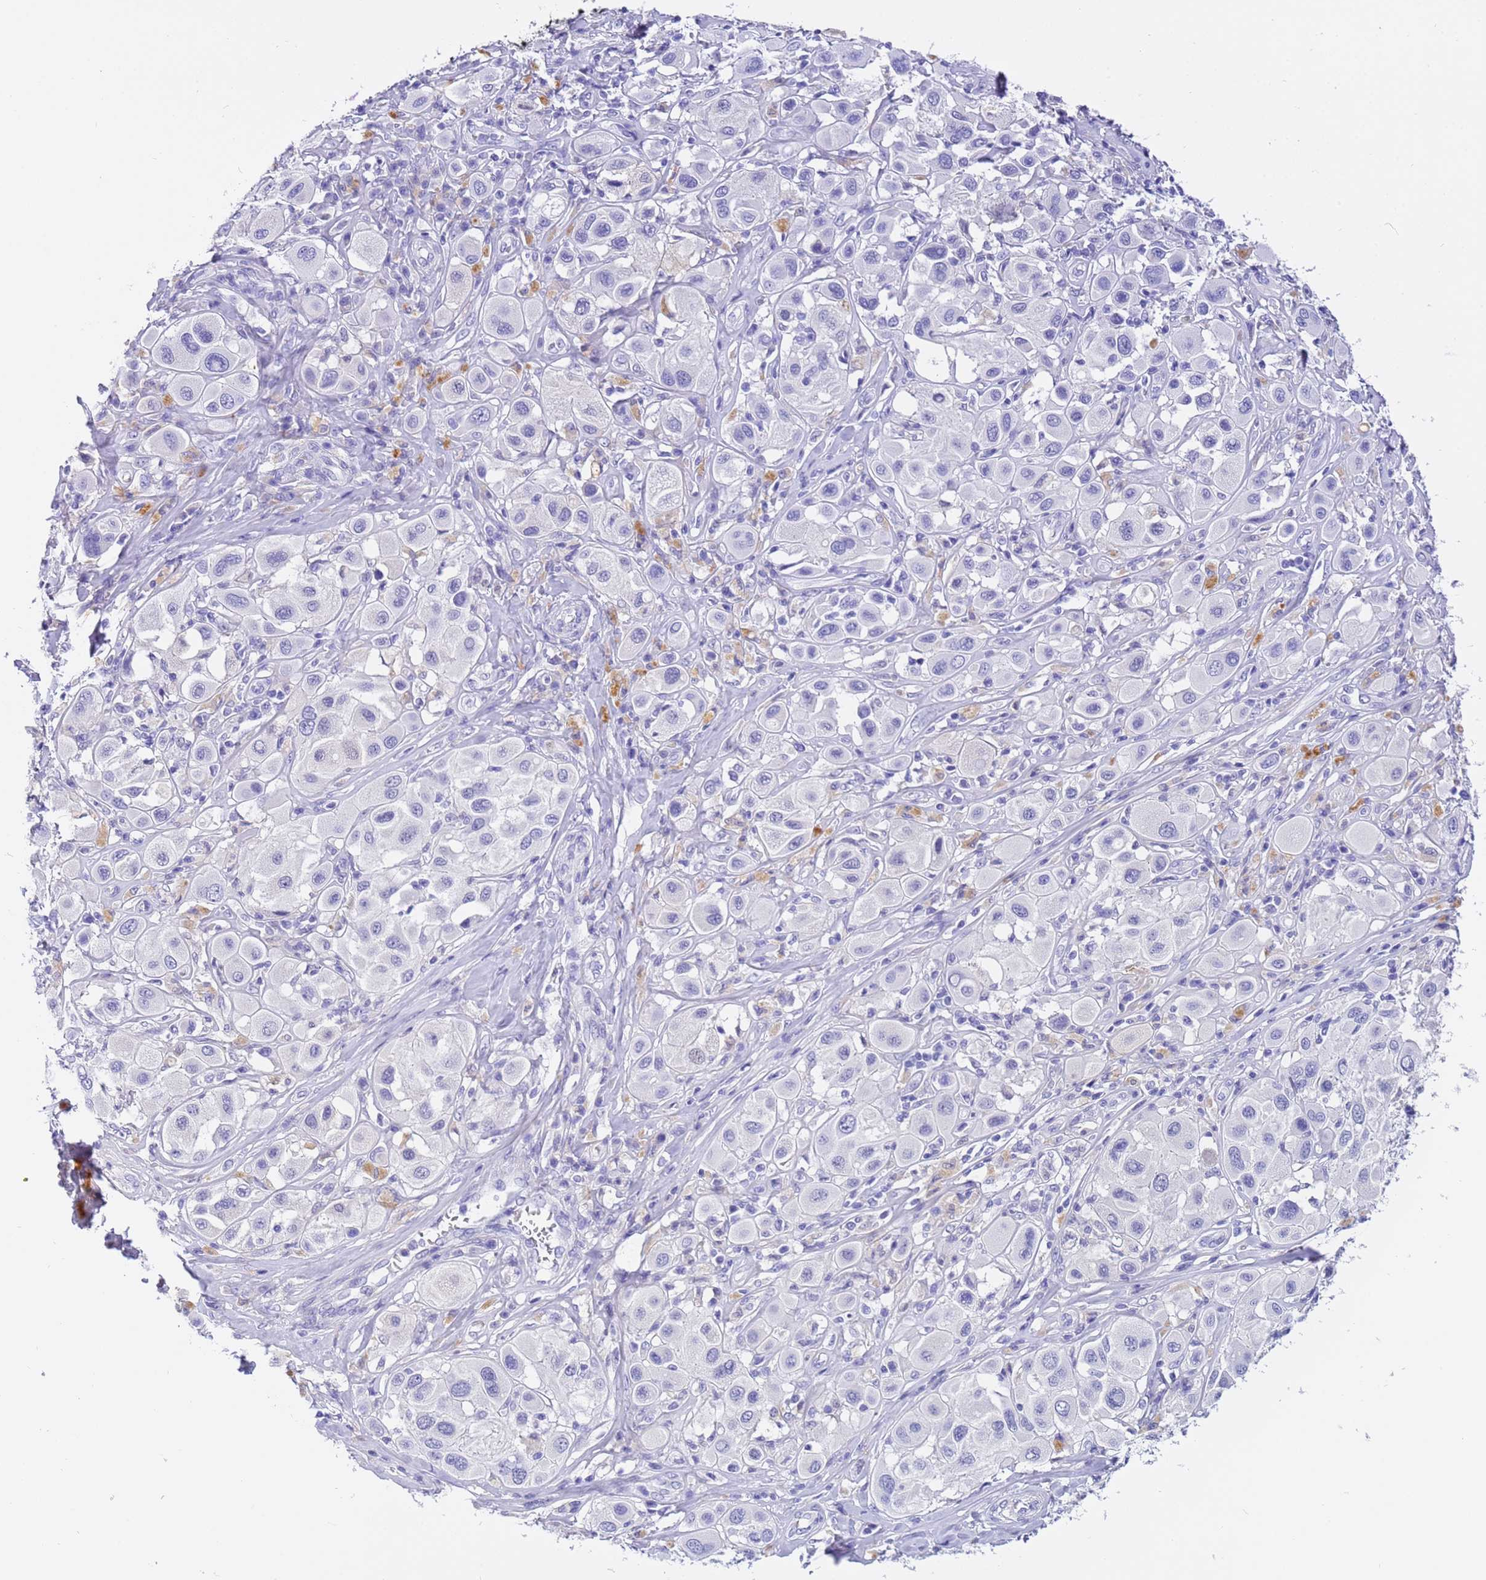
{"staining": {"intensity": "negative", "quantity": "none", "location": "none"}, "tissue": "melanoma", "cell_type": "Tumor cells", "image_type": "cancer", "snomed": [{"axis": "morphology", "description": "Malignant melanoma, Metastatic site"}, {"axis": "topography", "description": "Skin"}], "caption": "Immunohistochemistry (IHC) of human malignant melanoma (metastatic site) displays no expression in tumor cells.", "gene": "CFHR2", "patient": {"sex": "male", "age": 41}}